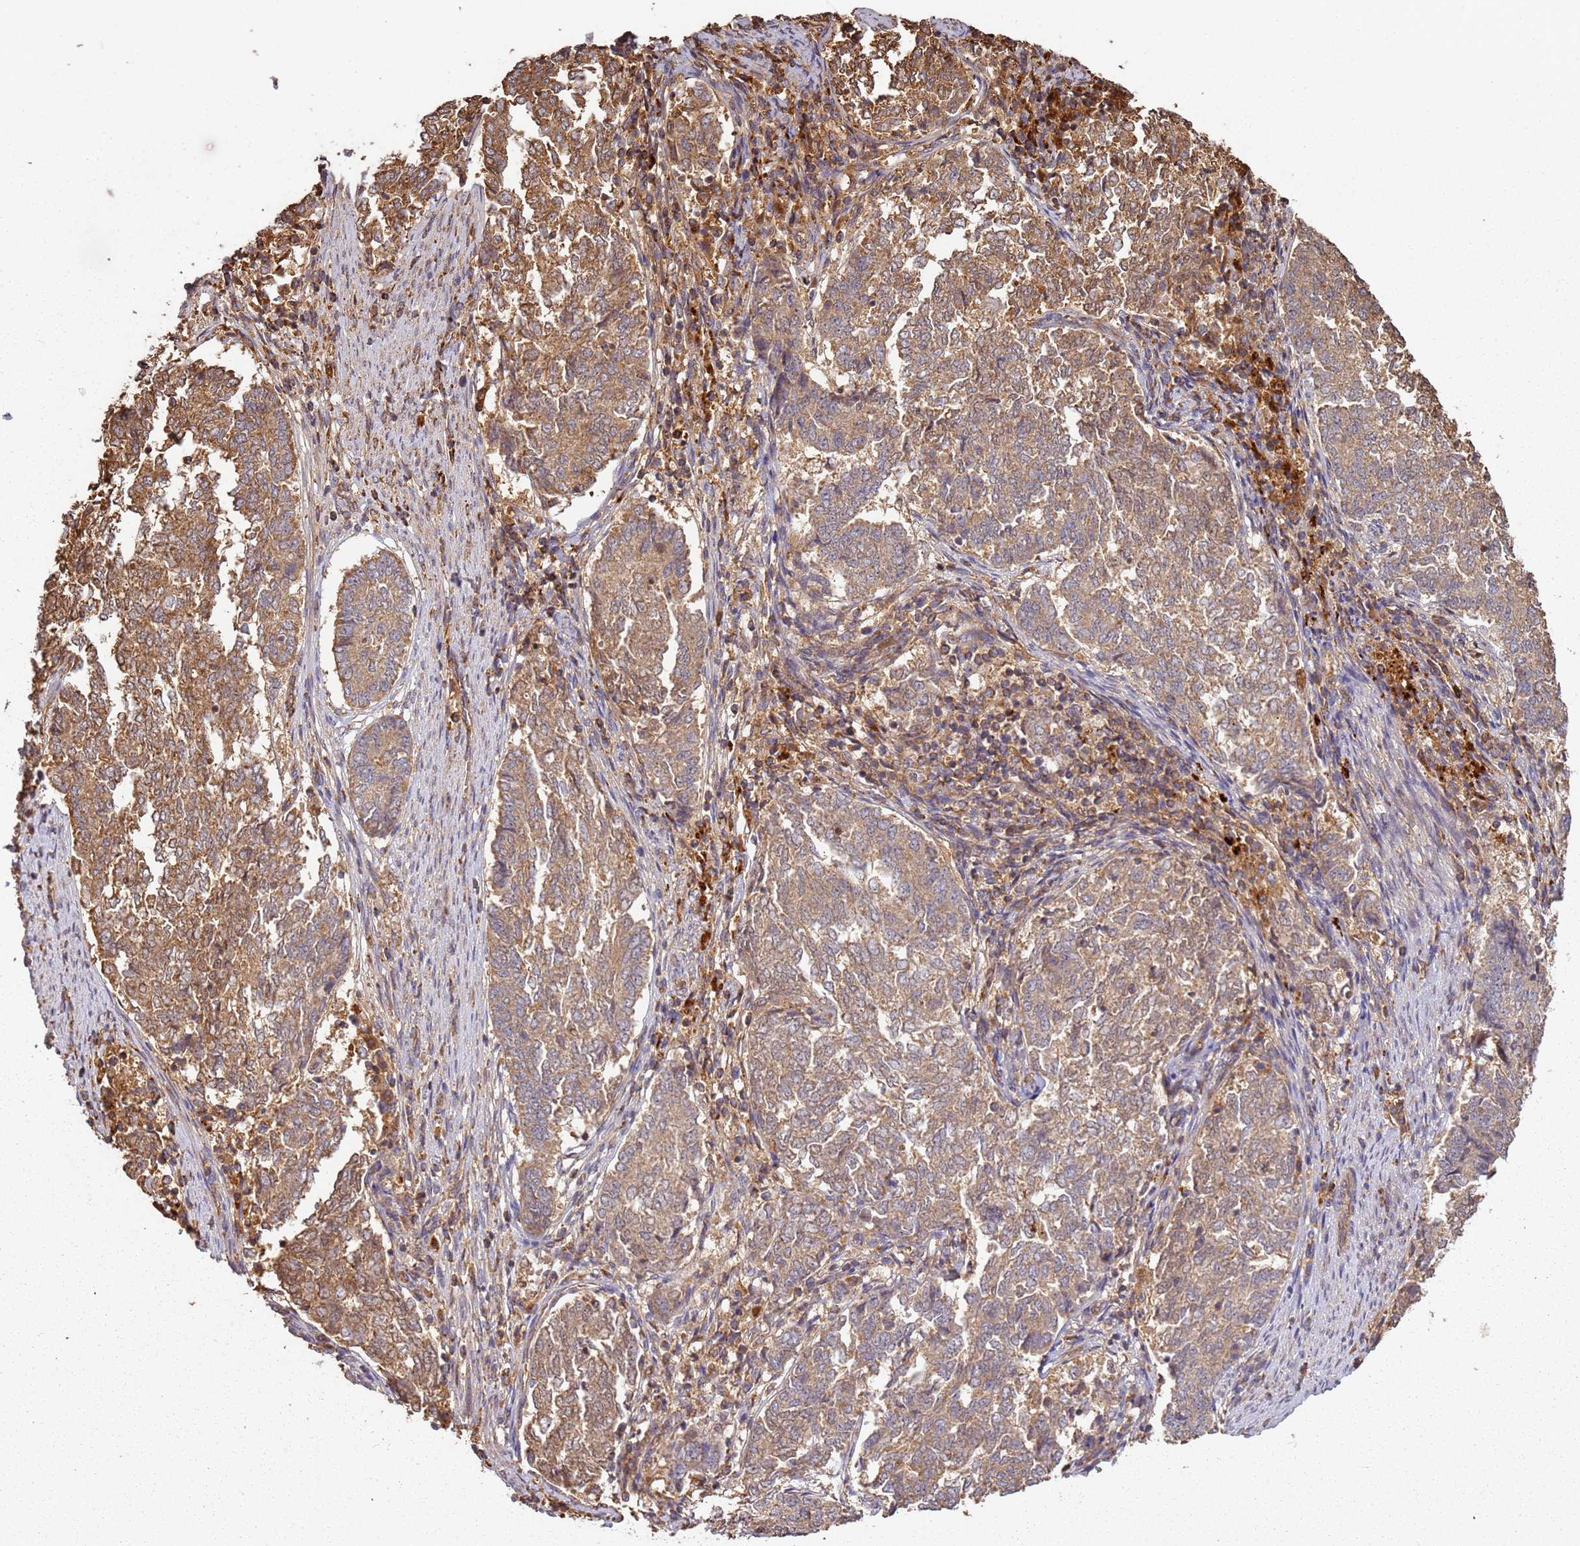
{"staining": {"intensity": "moderate", "quantity": ">75%", "location": "cytoplasmic/membranous"}, "tissue": "endometrial cancer", "cell_type": "Tumor cells", "image_type": "cancer", "snomed": [{"axis": "morphology", "description": "Adenocarcinoma, NOS"}, {"axis": "topography", "description": "Endometrium"}], "caption": "DAB (3,3'-diaminobenzidine) immunohistochemical staining of endometrial adenocarcinoma demonstrates moderate cytoplasmic/membranous protein positivity in about >75% of tumor cells.", "gene": "SCGB2B2", "patient": {"sex": "female", "age": 80}}